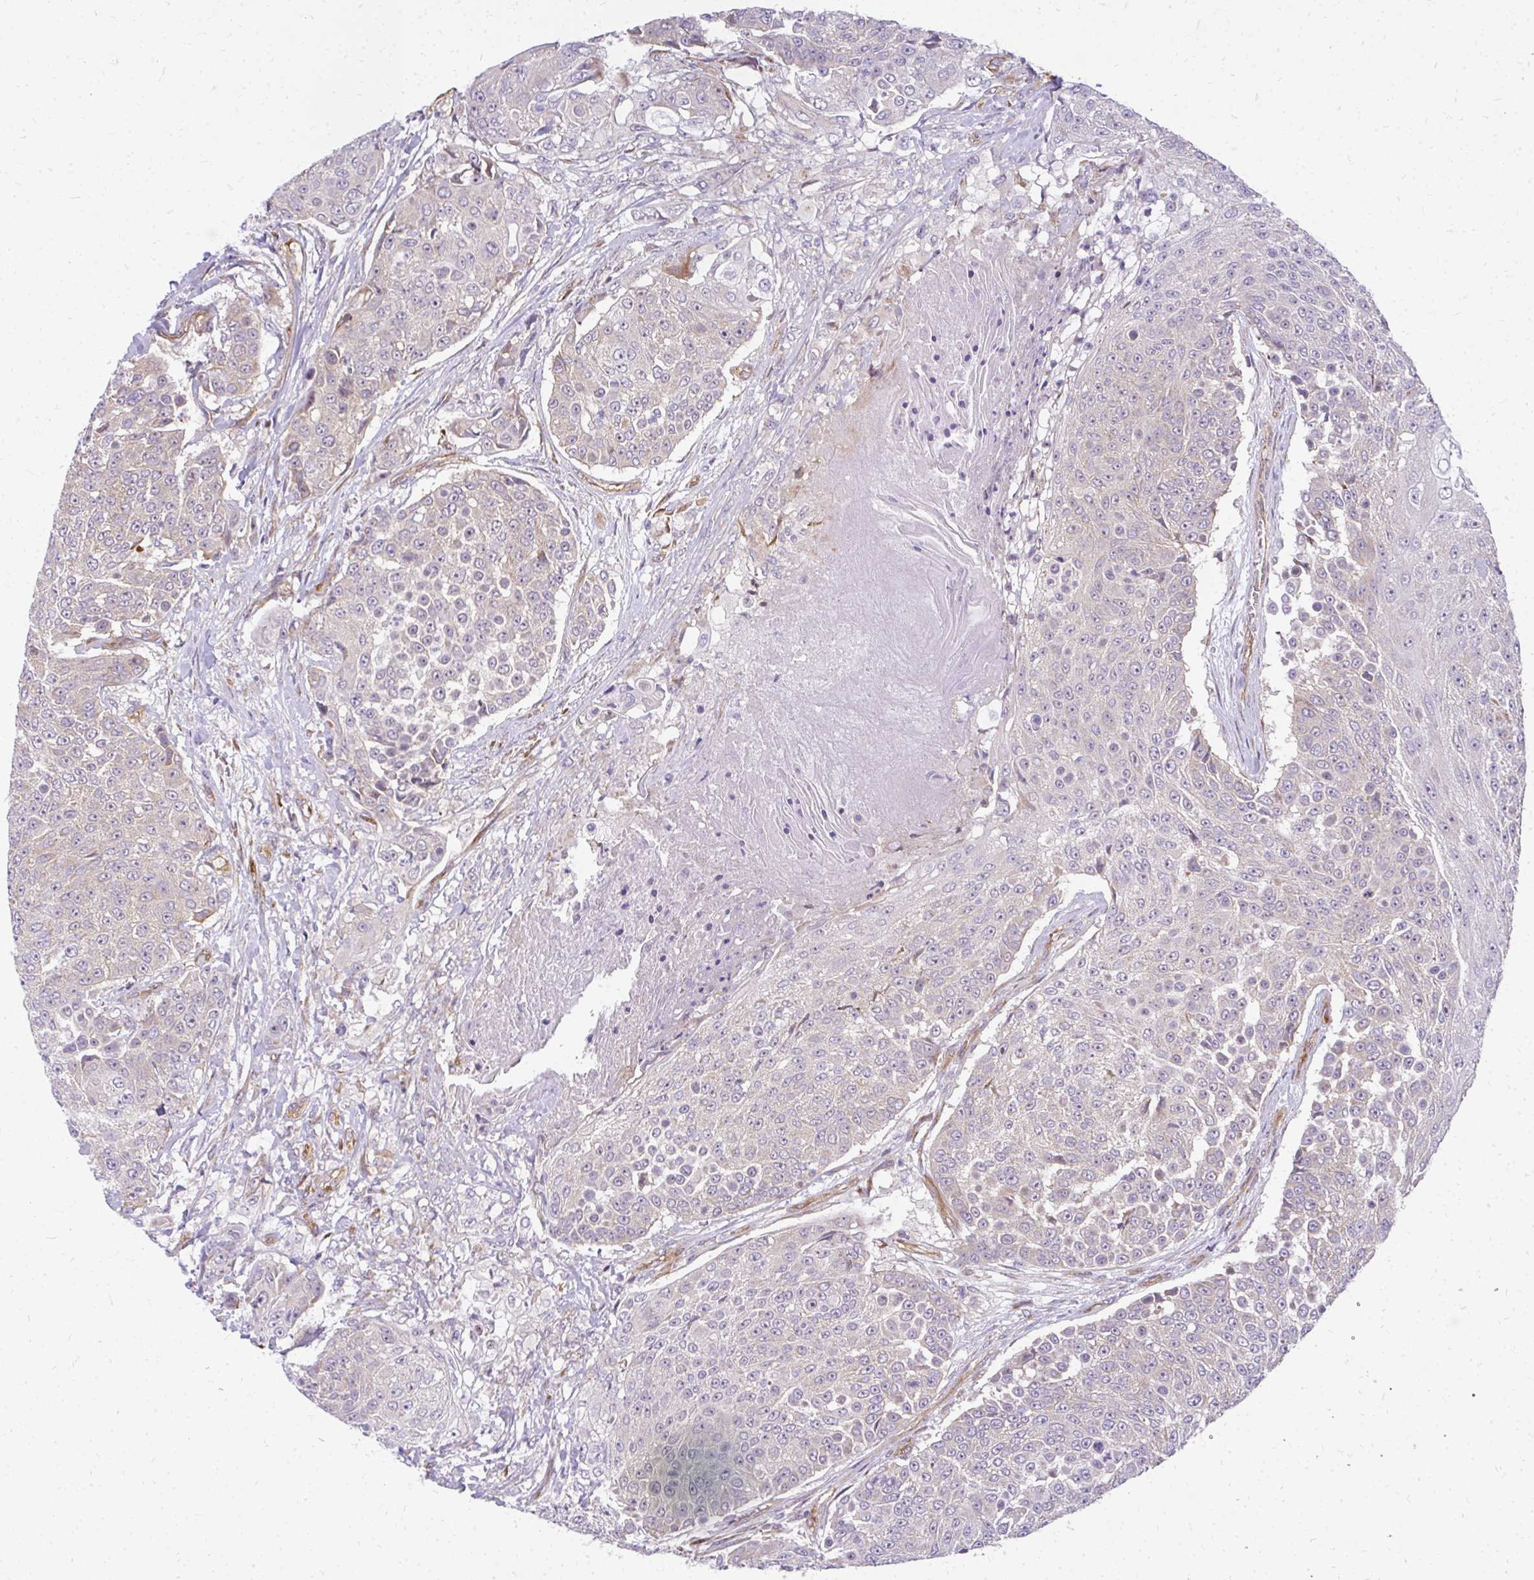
{"staining": {"intensity": "negative", "quantity": "none", "location": "none"}, "tissue": "urothelial cancer", "cell_type": "Tumor cells", "image_type": "cancer", "snomed": [{"axis": "morphology", "description": "Urothelial carcinoma, High grade"}, {"axis": "topography", "description": "Urinary bladder"}], "caption": "A micrograph of human high-grade urothelial carcinoma is negative for staining in tumor cells.", "gene": "RSKR", "patient": {"sex": "female", "age": 63}}